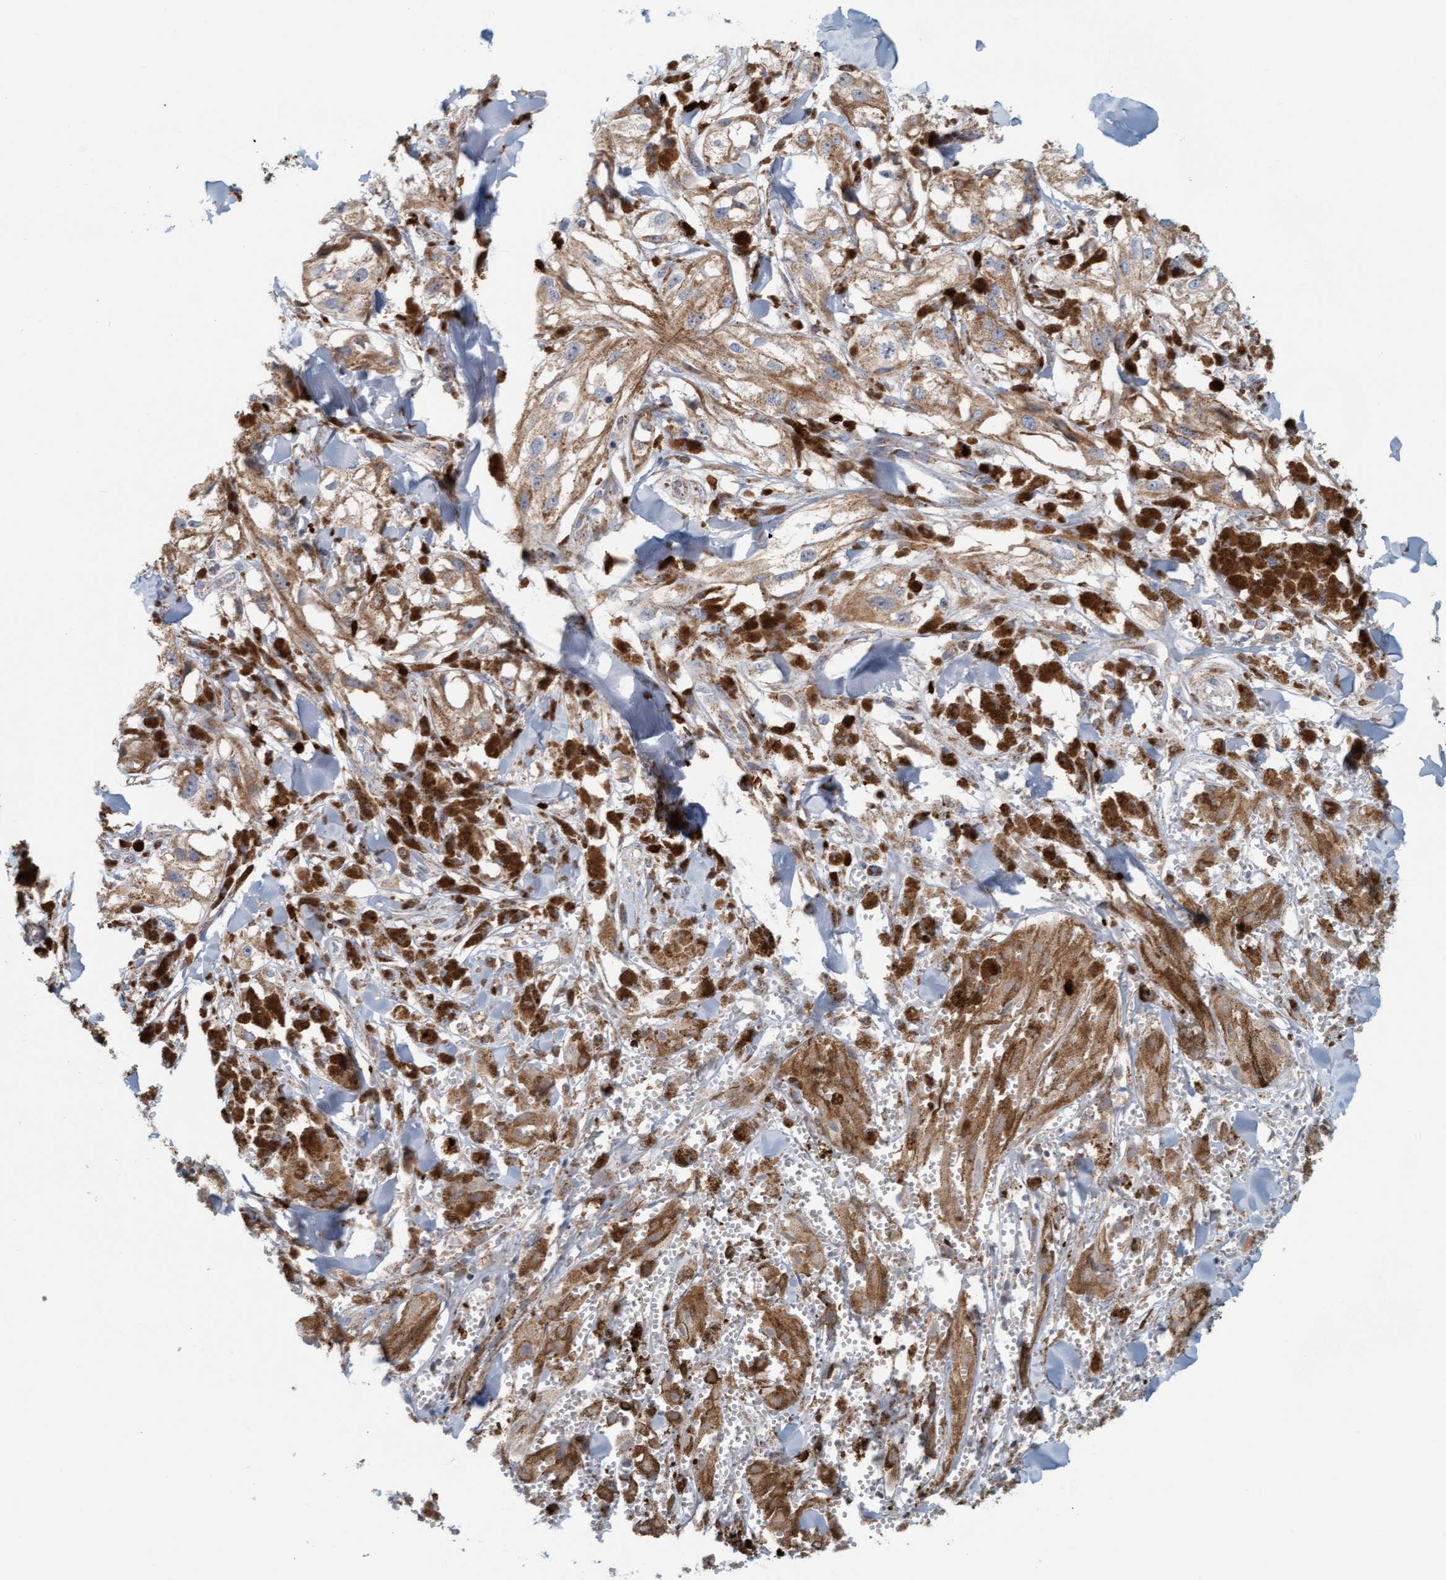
{"staining": {"intensity": "moderate", "quantity": ">75%", "location": "cytoplasmic/membranous"}, "tissue": "melanoma", "cell_type": "Tumor cells", "image_type": "cancer", "snomed": [{"axis": "morphology", "description": "Malignant melanoma, NOS"}, {"axis": "topography", "description": "Skin"}], "caption": "Immunohistochemistry (IHC) staining of melanoma, which exhibits medium levels of moderate cytoplasmic/membranous positivity in approximately >75% of tumor cells indicating moderate cytoplasmic/membranous protein expression. The staining was performed using DAB (brown) for protein detection and nuclei were counterstained in hematoxylin (blue).", "gene": "B9D1", "patient": {"sex": "male", "age": 88}}